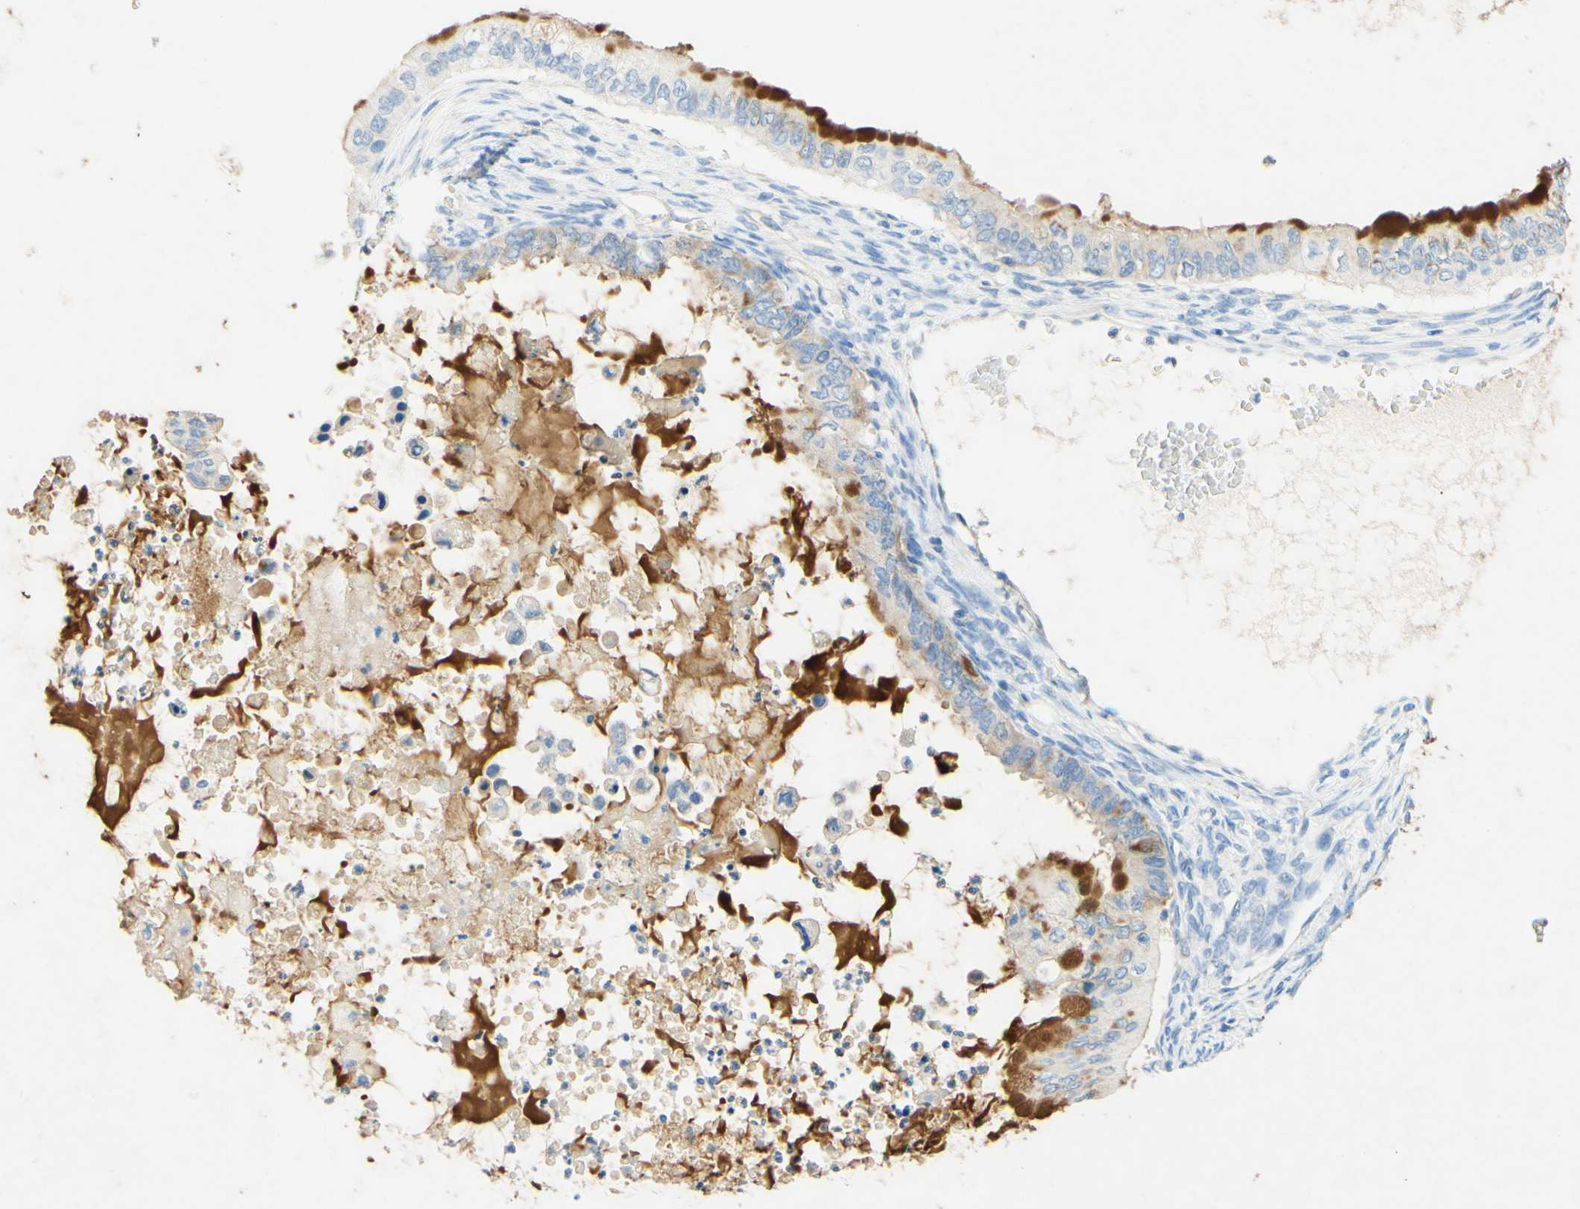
{"staining": {"intensity": "moderate", "quantity": "<25%", "location": "cytoplasmic/membranous"}, "tissue": "ovarian cancer", "cell_type": "Tumor cells", "image_type": "cancer", "snomed": [{"axis": "morphology", "description": "Cystadenocarcinoma, mucinous, NOS"}, {"axis": "topography", "description": "Ovary"}], "caption": "A high-resolution photomicrograph shows immunohistochemistry staining of ovarian cancer, which shows moderate cytoplasmic/membranous positivity in about <25% of tumor cells. (Brightfield microscopy of DAB IHC at high magnification).", "gene": "SLC46A1", "patient": {"sex": "female", "age": 80}}